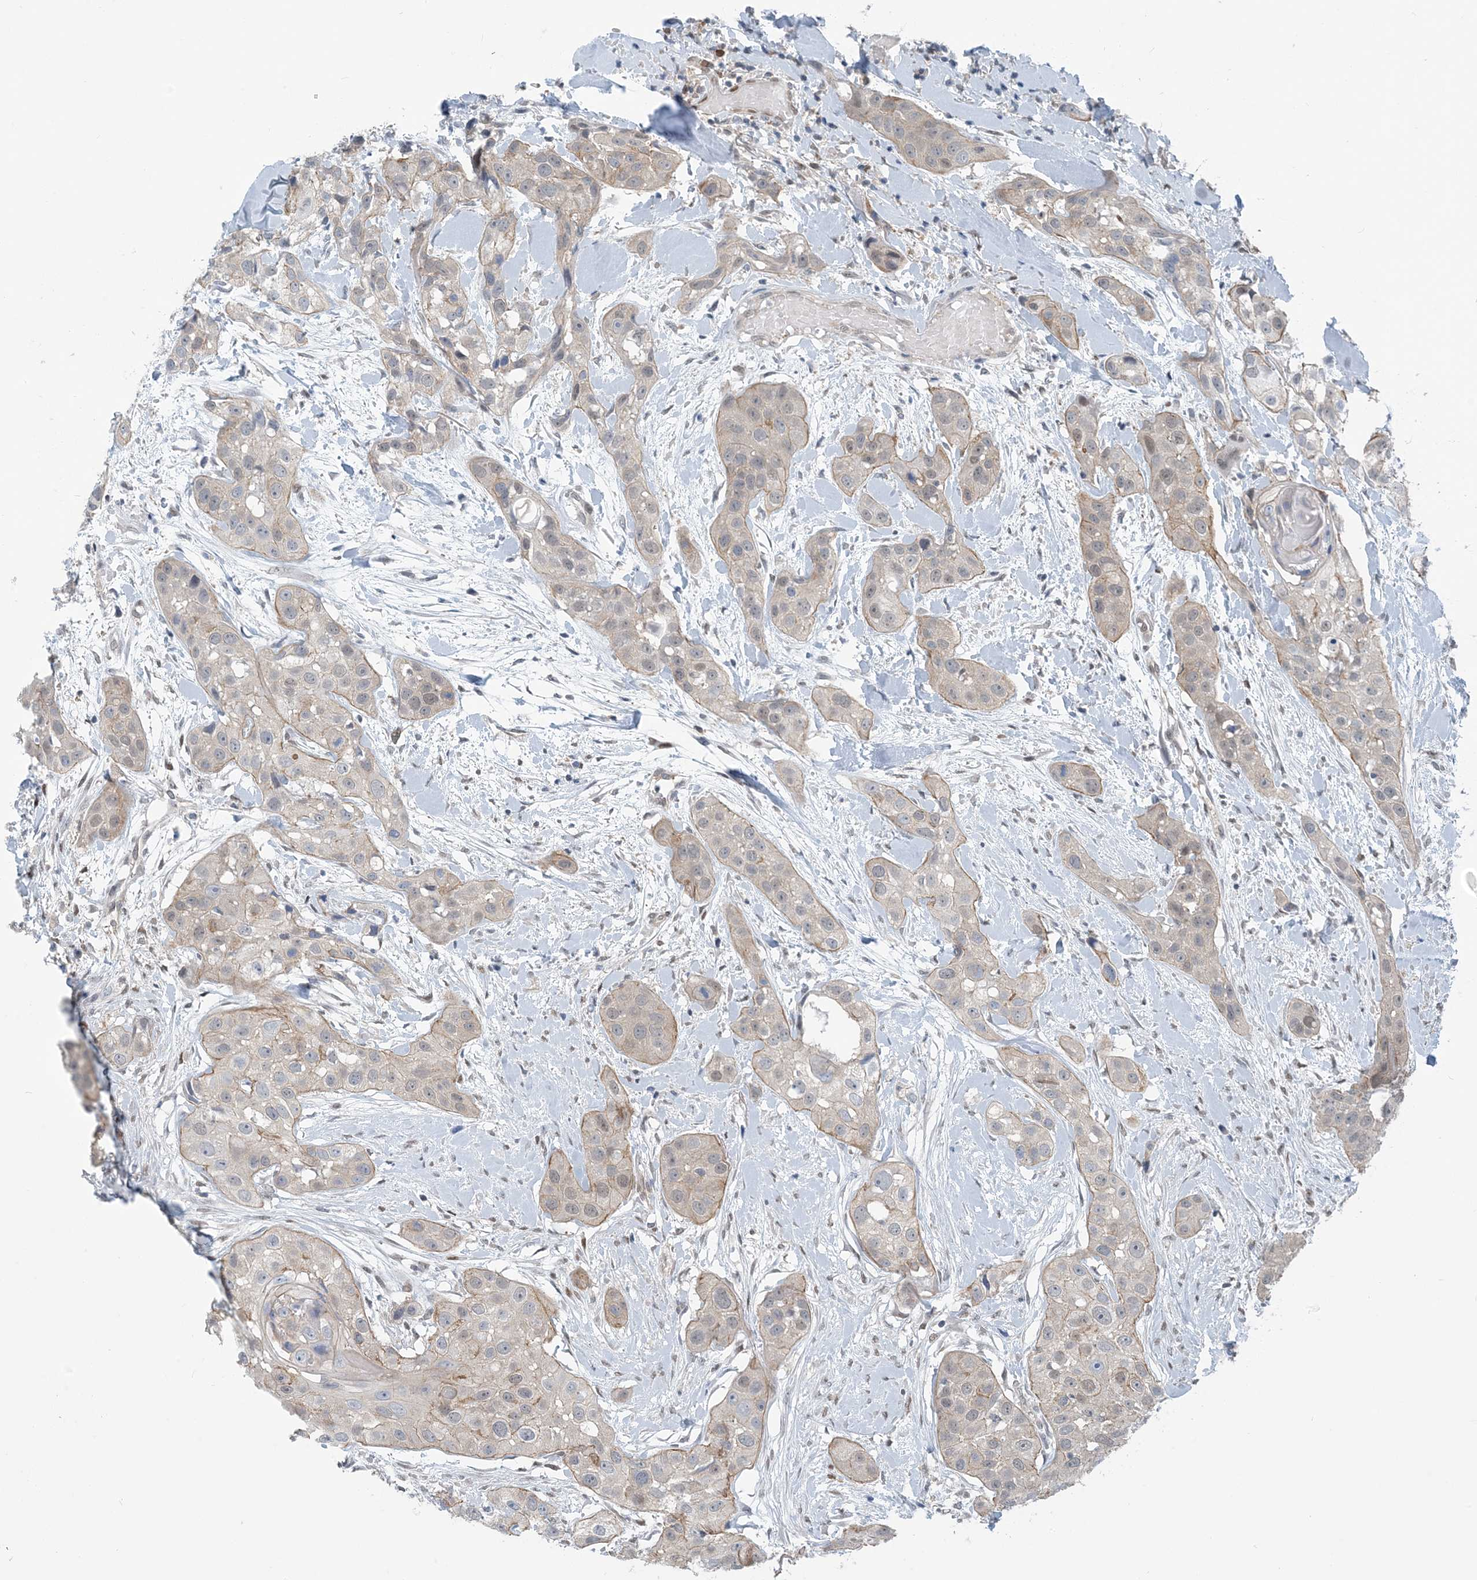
{"staining": {"intensity": "weak", "quantity": "<25%", "location": "cytoplasmic/membranous"}, "tissue": "head and neck cancer", "cell_type": "Tumor cells", "image_type": "cancer", "snomed": [{"axis": "morphology", "description": "Normal tissue, NOS"}, {"axis": "morphology", "description": "Squamous cell carcinoma, NOS"}, {"axis": "topography", "description": "Skeletal muscle"}, {"axis": "topography", "description": "Head-Neck"}], "caption": "Squamous cell carcinoma (head and neck) stained for a protein using IHC exhibits no positivity tumor cells.", "gene": "ZC3H12A", "patient": {"sex": "male", "age": 51}}